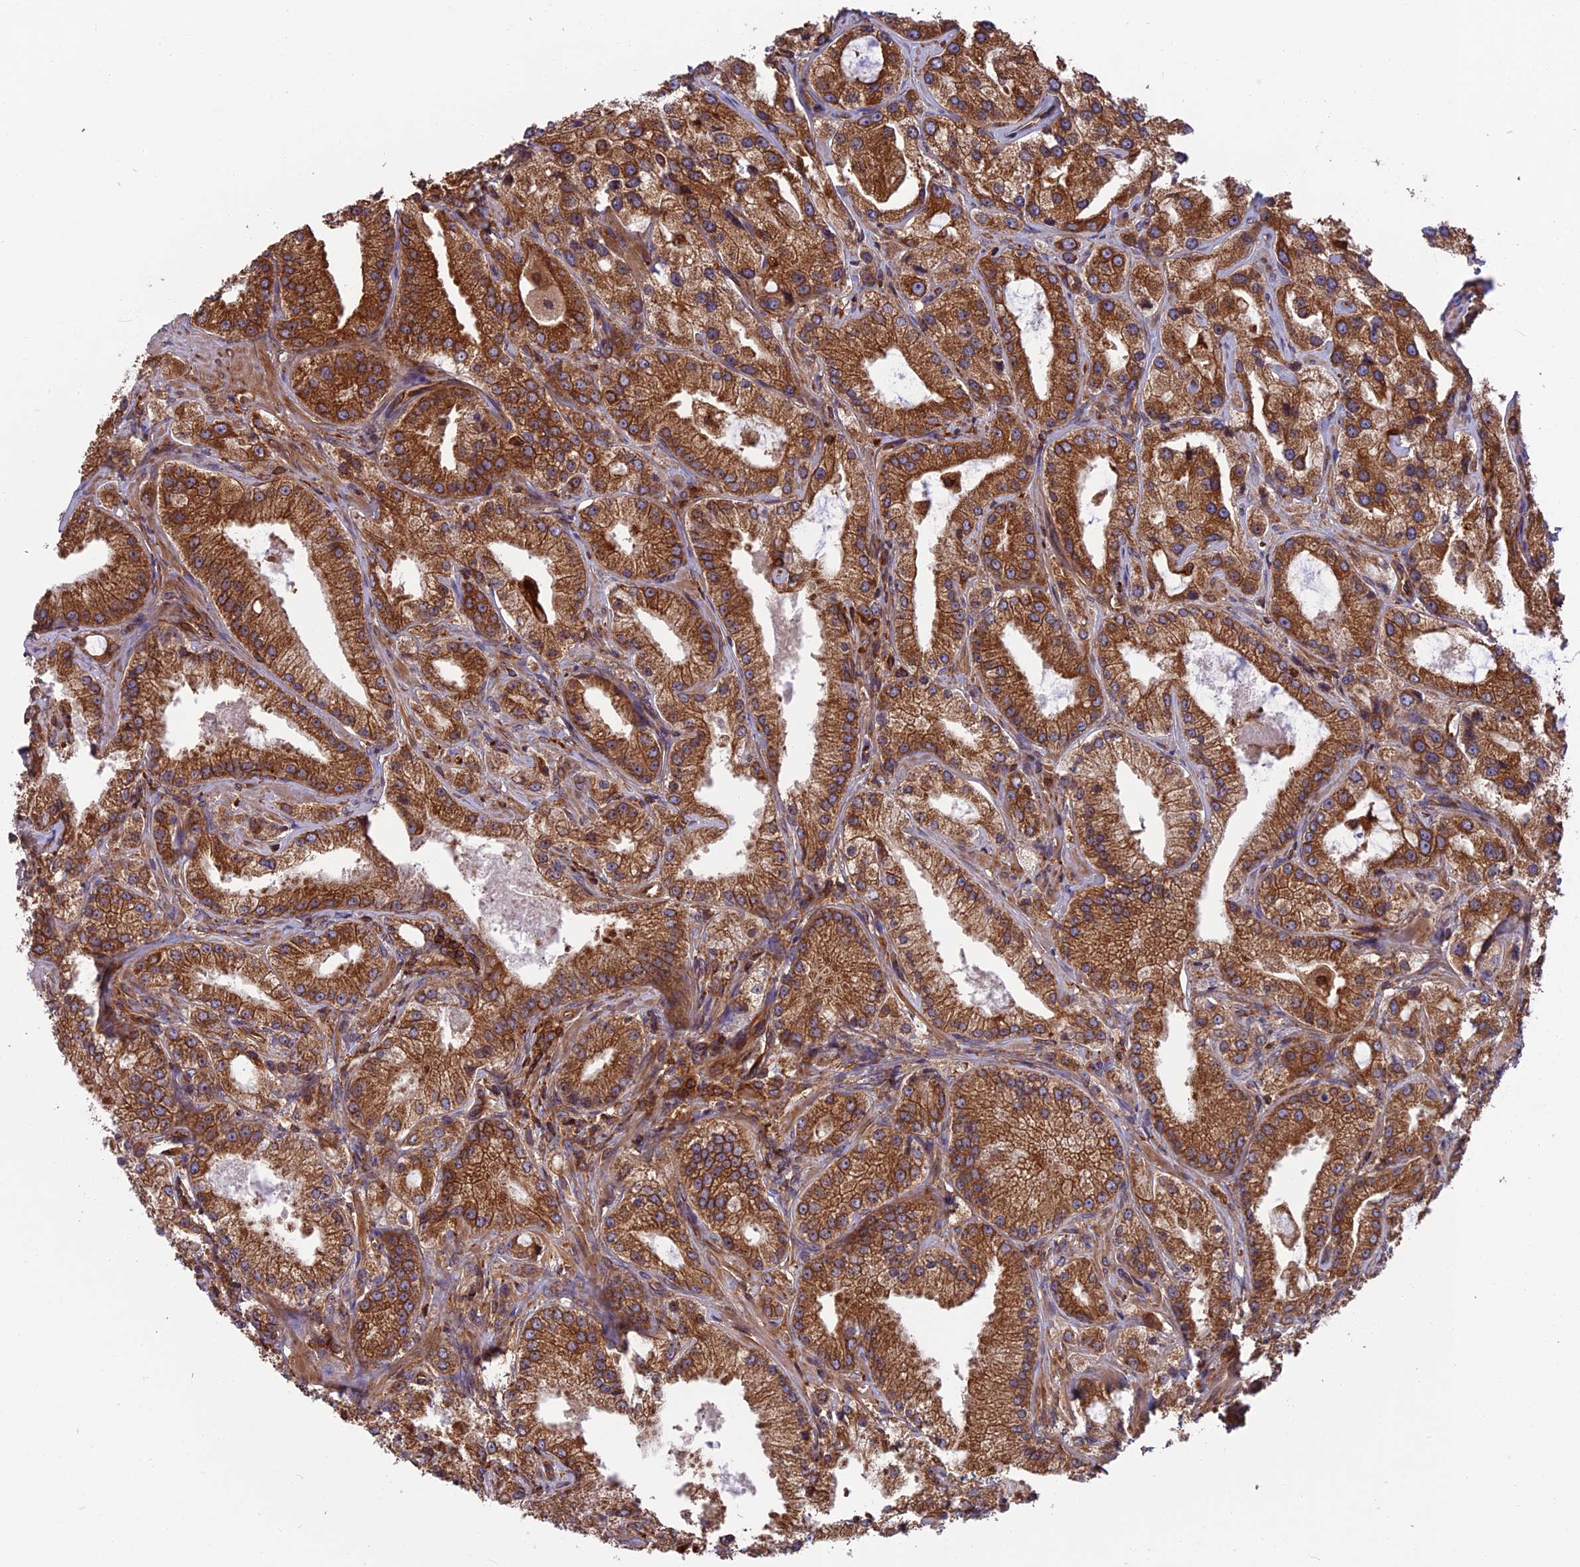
{"staining": {"intensity": "strong", "quantity": ">75%", "location": "cytoplasmic/membranous"}, "tissue": "prostate cancer", "cell_type": "Tumor cells", "image_type": "cancer", "snomed": [{"axis": "morphology", "description": "Adenocarcinoma, Low grade"}, {"axis": "topography", "description": "Prostate"}], "caption": "Immunohistochemistry of human prostate cancer exhibits high levels of strong cytoplasmic/membranous expression in approximately >75% of tumor cells.", "gene": "WDR1", "patient": {"sex": "male", "age": 69}}